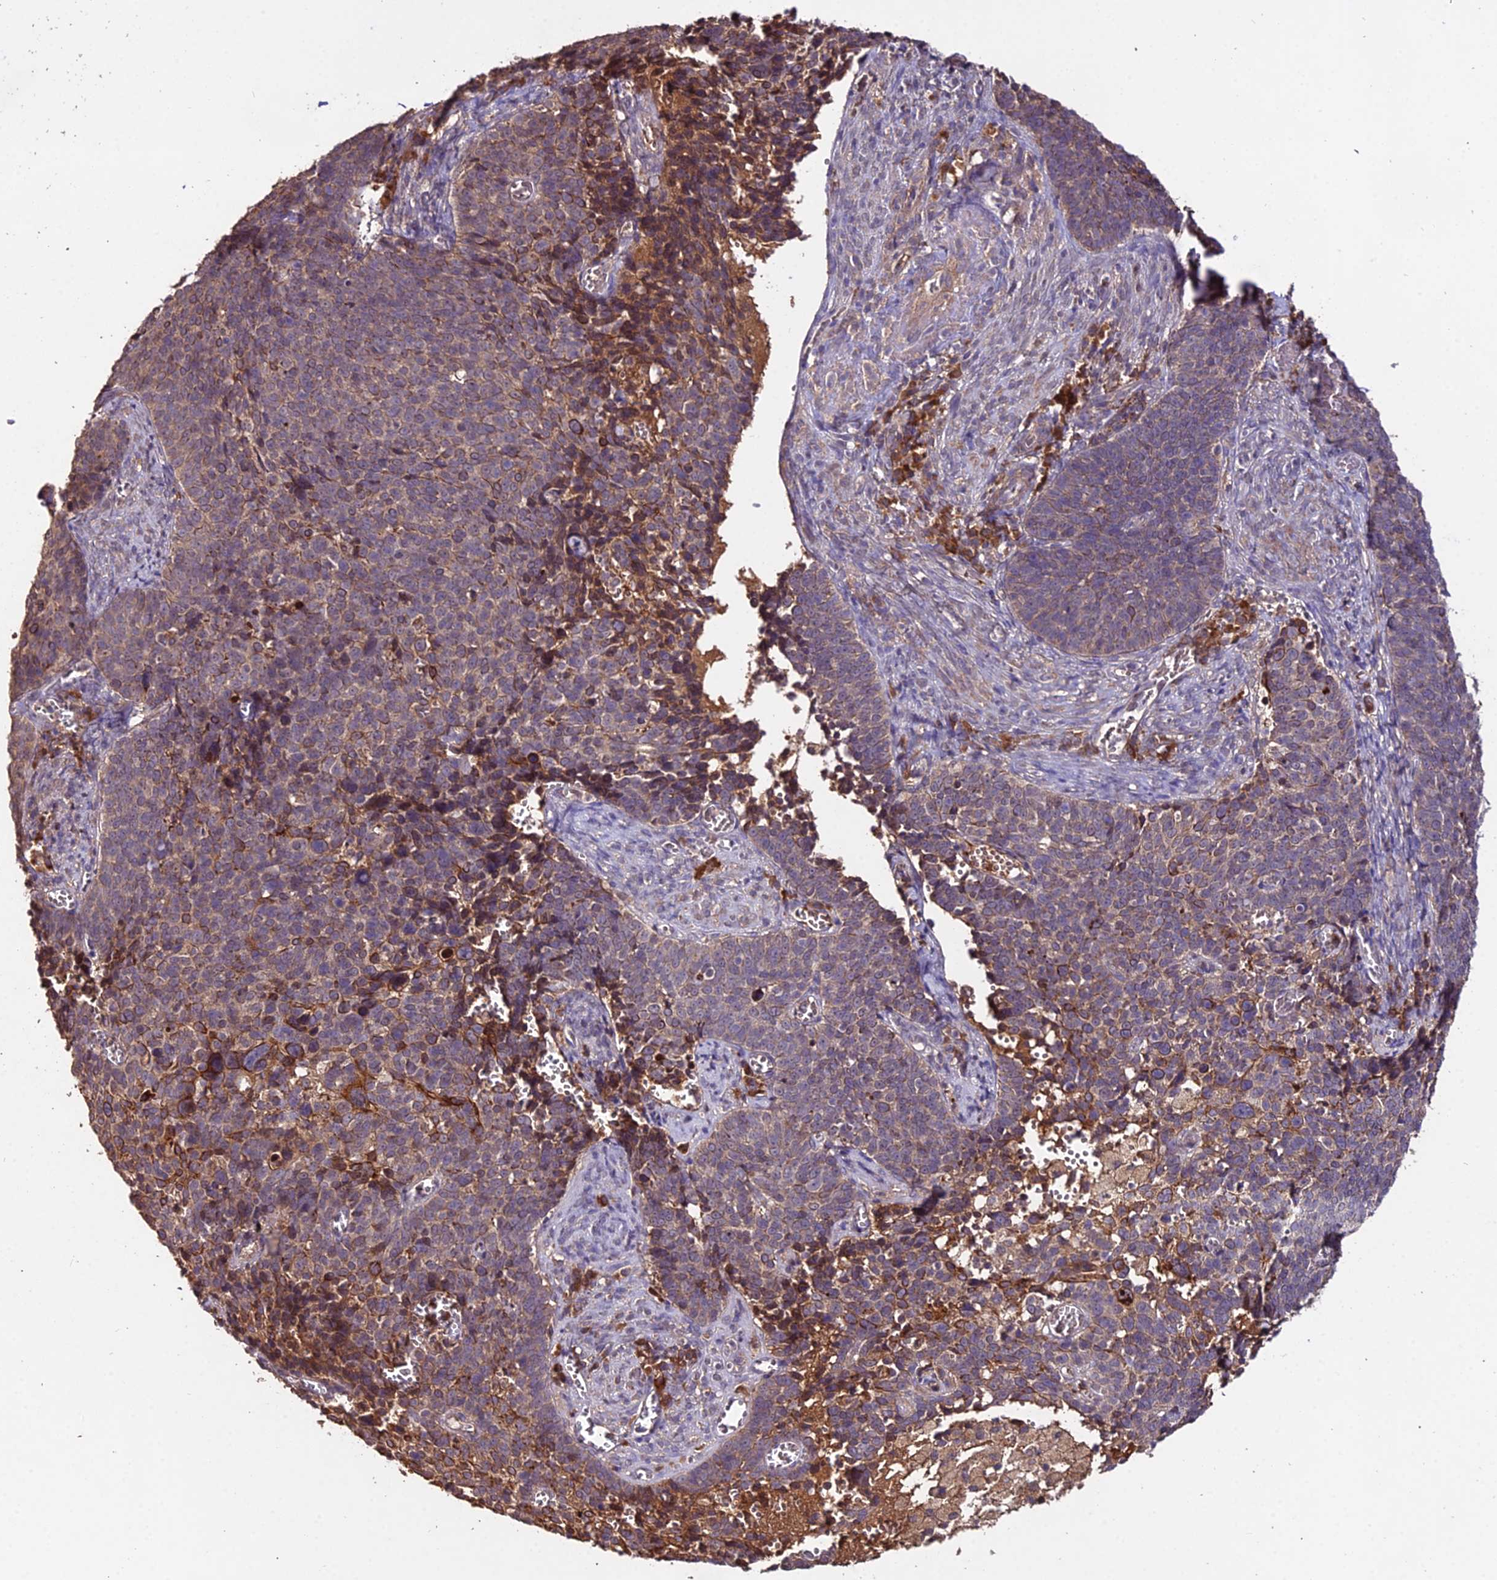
{"staining": {"intensity": "weak", "quantity": ">75%", "location": "cytoplasmic/membranous"}, "tissue": "cervical cancer", "cell_type": "Tumor cells", "image_type": "cancer", "snomed": [{"axis": "morphology", "description": "Normal tissue, NOS"}, {"axis": "morphology", "description": "Squamous cell carcinoma, NOS"}, {"axis": "topography", "description": "Cervix"}], "caption": "Protein staining by immunohistochemistry shows weak cytoplasmic/membranous expression in approximately >75% of tumor cells in squamous cell carcinoma (cervical).", "gene": "KCTD16", "patient": {"sex": "female", "age": 39}}